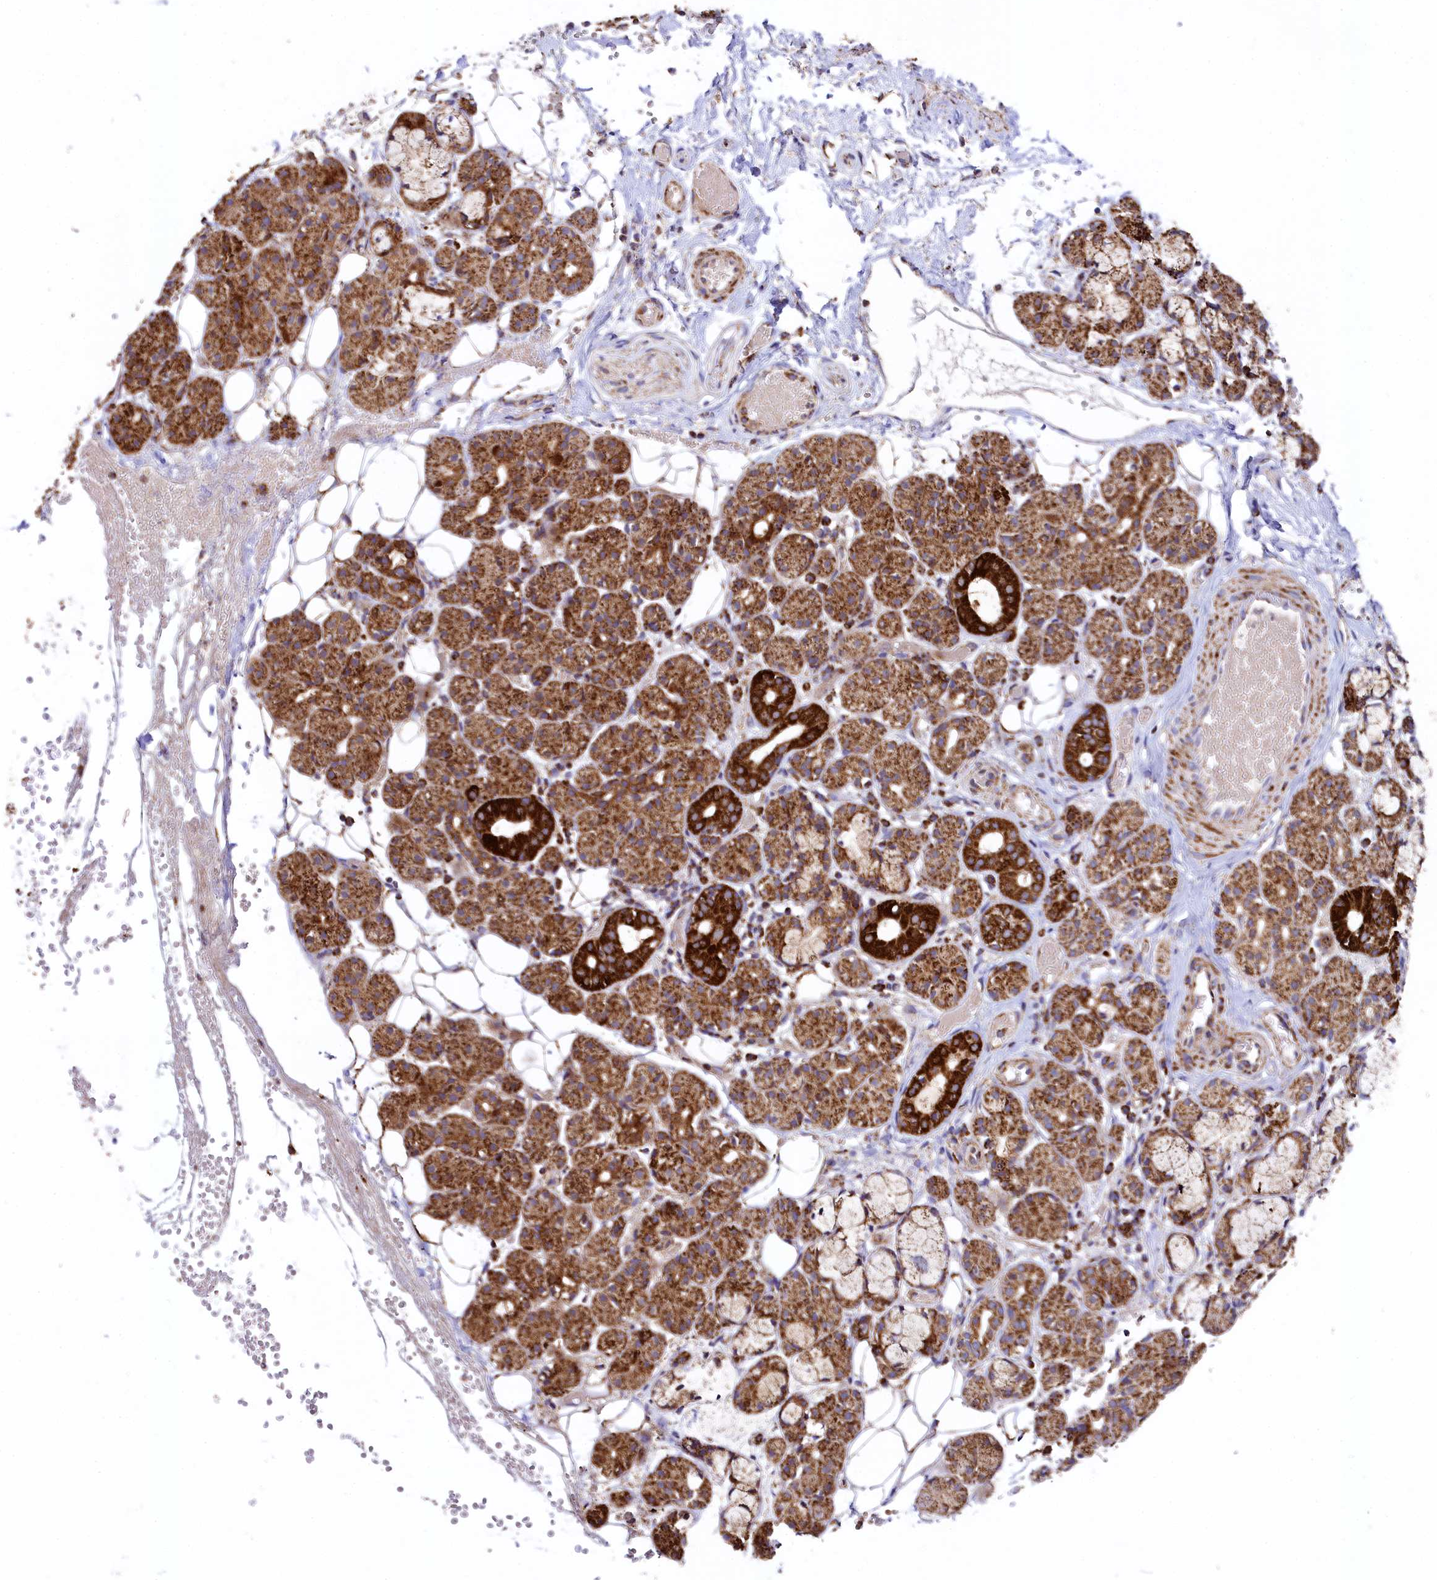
{"staining": {"intensity": "strong", "quantity": ">75%", "location": "cytoplasmic/membranous"}, "tissue": "salivary gland", "cell_type": "Glandular cells", "image_type": "normal", "snomed": [{"axis": "morphology", "description": "Normal tissue, NOS"}, {"axis": "topography", "description": "Salivary gland"}], "caption": "Glandular cells demonstrate strong cytoplasmic/membranous expression in approximately >75% of cells in normal salivary gland. The staining is performed using DAB (3,3'-diaminobenzidine) brown chromogen to label protein expression. The nuclei are counter-stained blue using hematoxylin.", "gene": "CLYBL", "patient": {"sex": "male", "age": 63}}